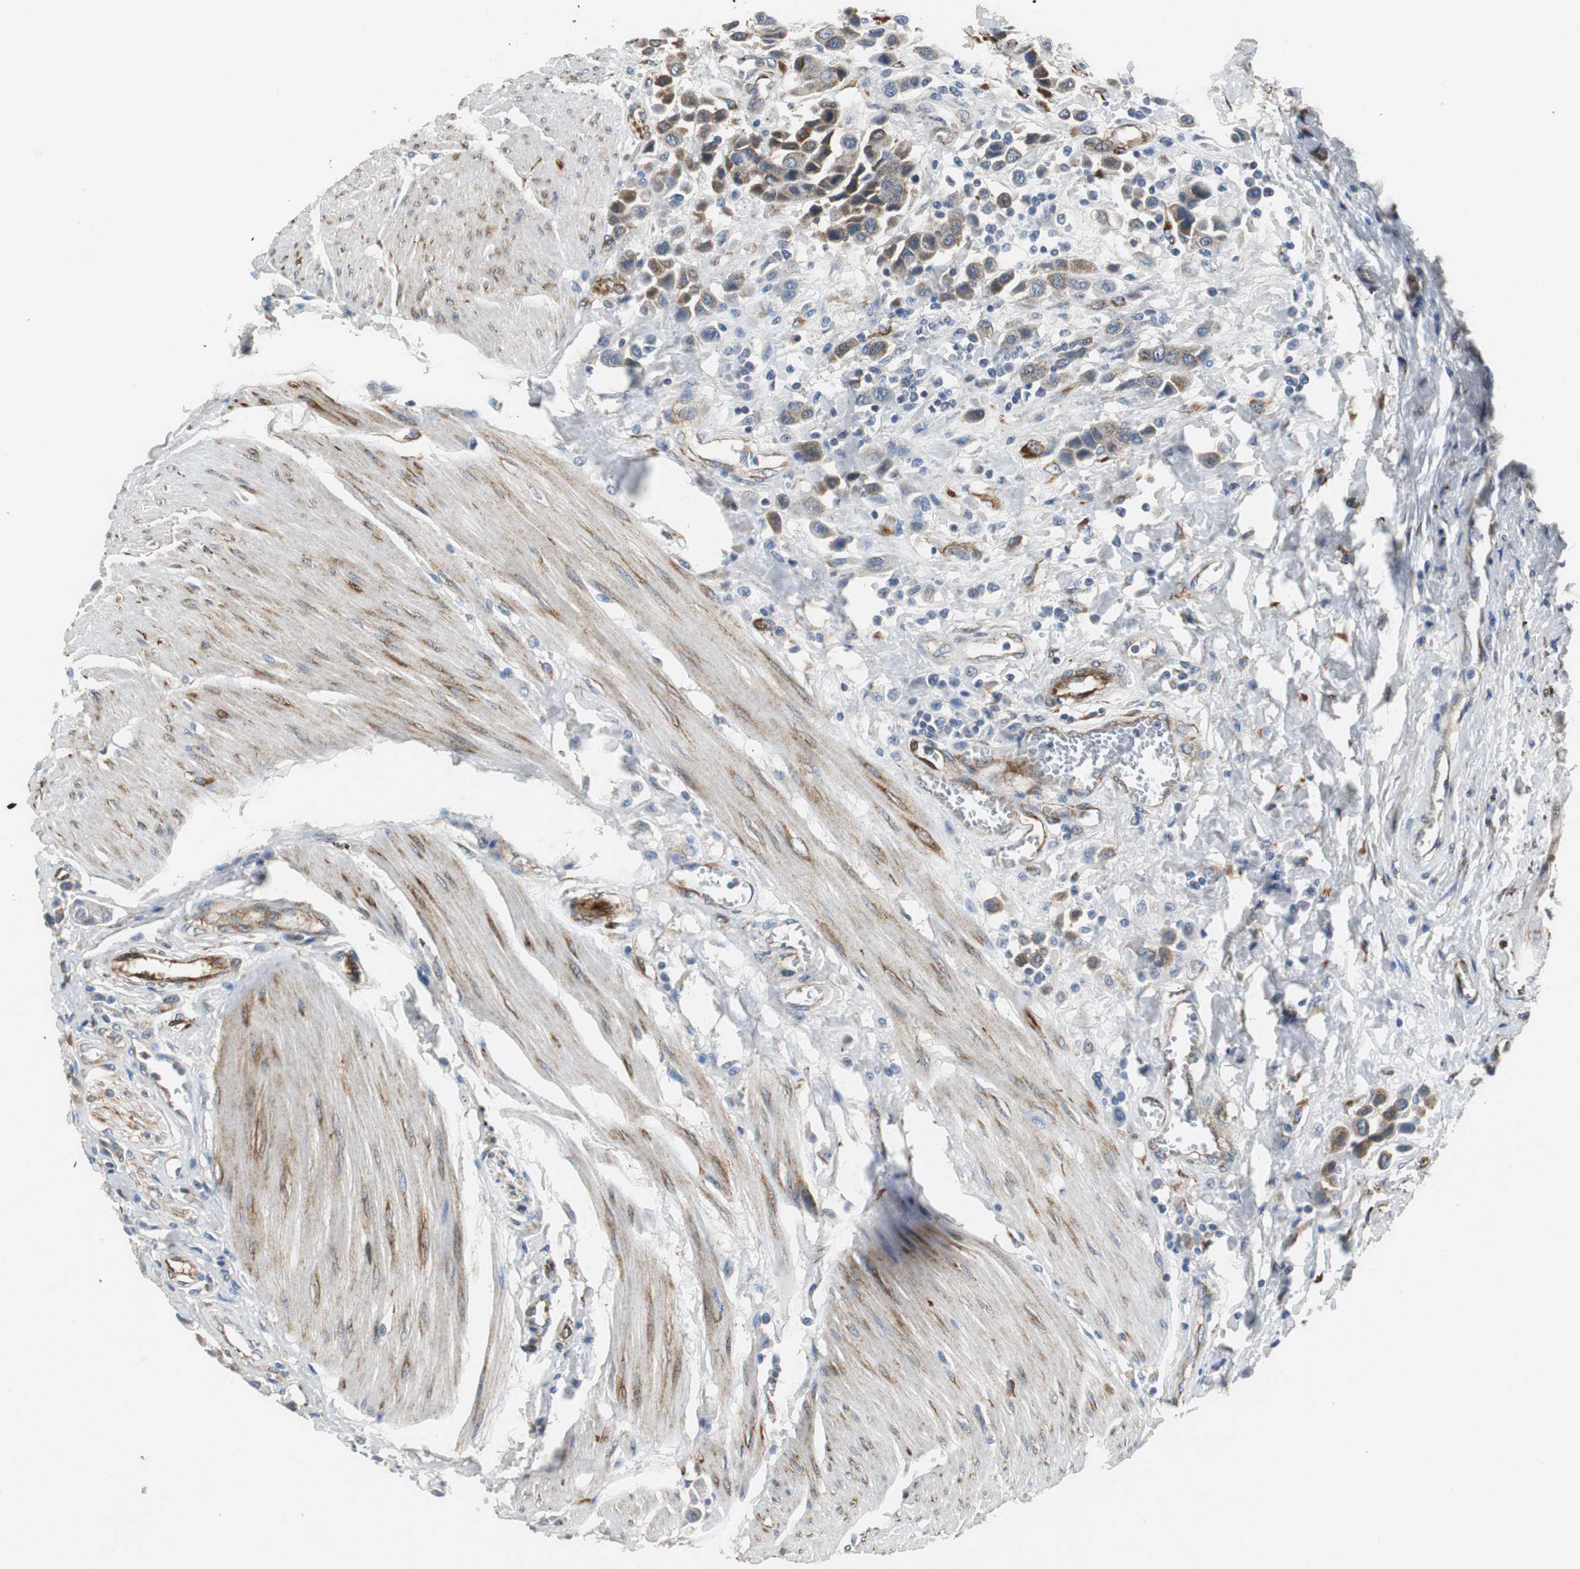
{"staining": {"intensity": "moderate", "quantity": ">75%", "location": "cytoplasmic/membranous"}, "tissue": "urothelial cancer", "cell_type": "Tumor cells", "image_type": "cancer", "snomed": [{"axis": "morphology", "description": "Urothelial carcinoma, High grade"}, {"axis": "topography", "description": "Urinary bladder"}], "caption": "Human urothelial cancer stained for a protein (brown) demonstrates moderate cytoplasmic/membranous positive staining in about >75% of tumor cells.", "gene": "ISCU", "patient": {"sex": "male", "age": 50}}